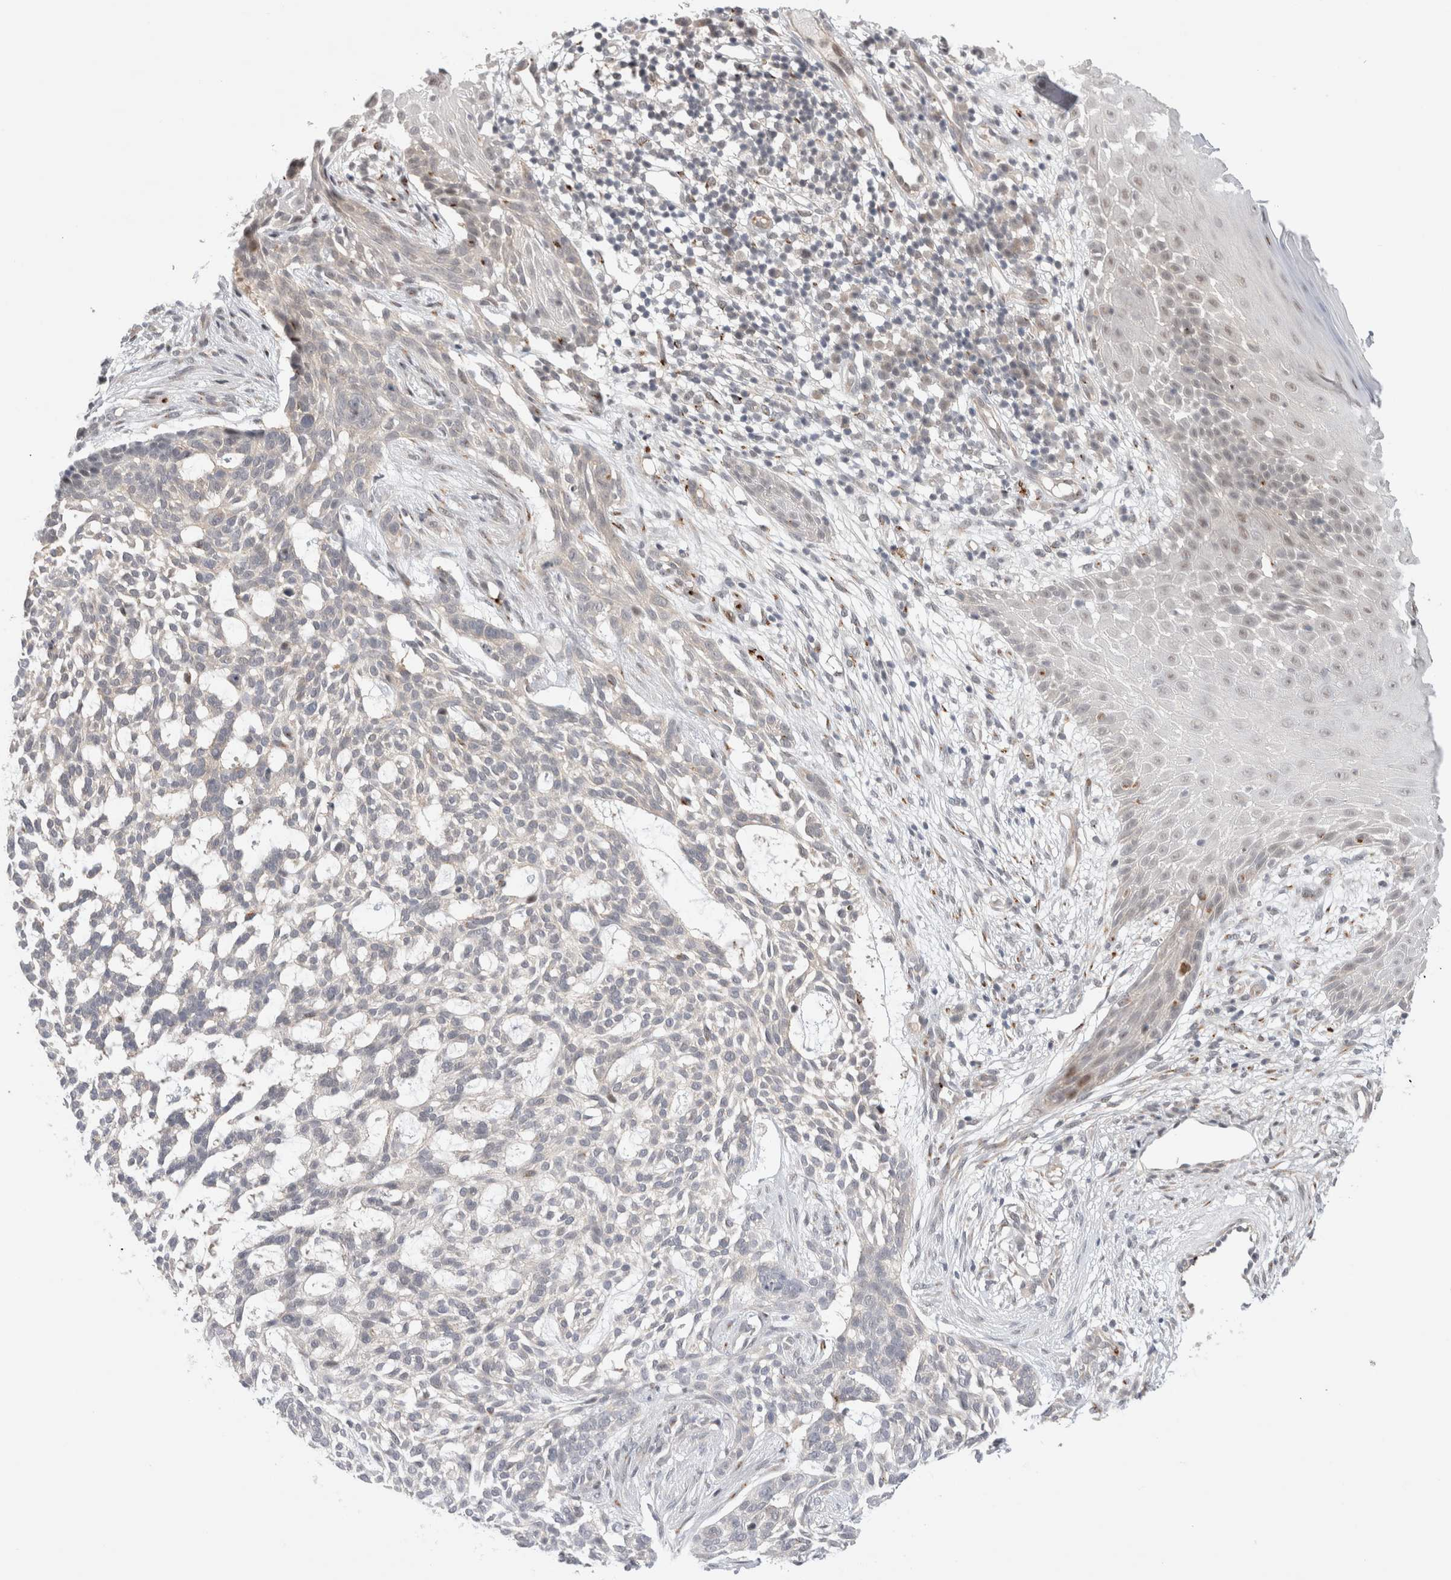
{"staining": {"intensity": "negative", "quantity": "none", "location": "none"}, "tissue": "skin cancer", "cell_type": "Tumor cells", "image_type": "cancer", "snomed": [{"axis": "morphology", "description": "Basal cell carcinoma"}, {"axis": "topography", "description": "Skin"}], "caption": "There is no significant expression in tumor cells of skin cancer.", "gene": "VPS28", "patient": {"sex": "female", "age": 64}}